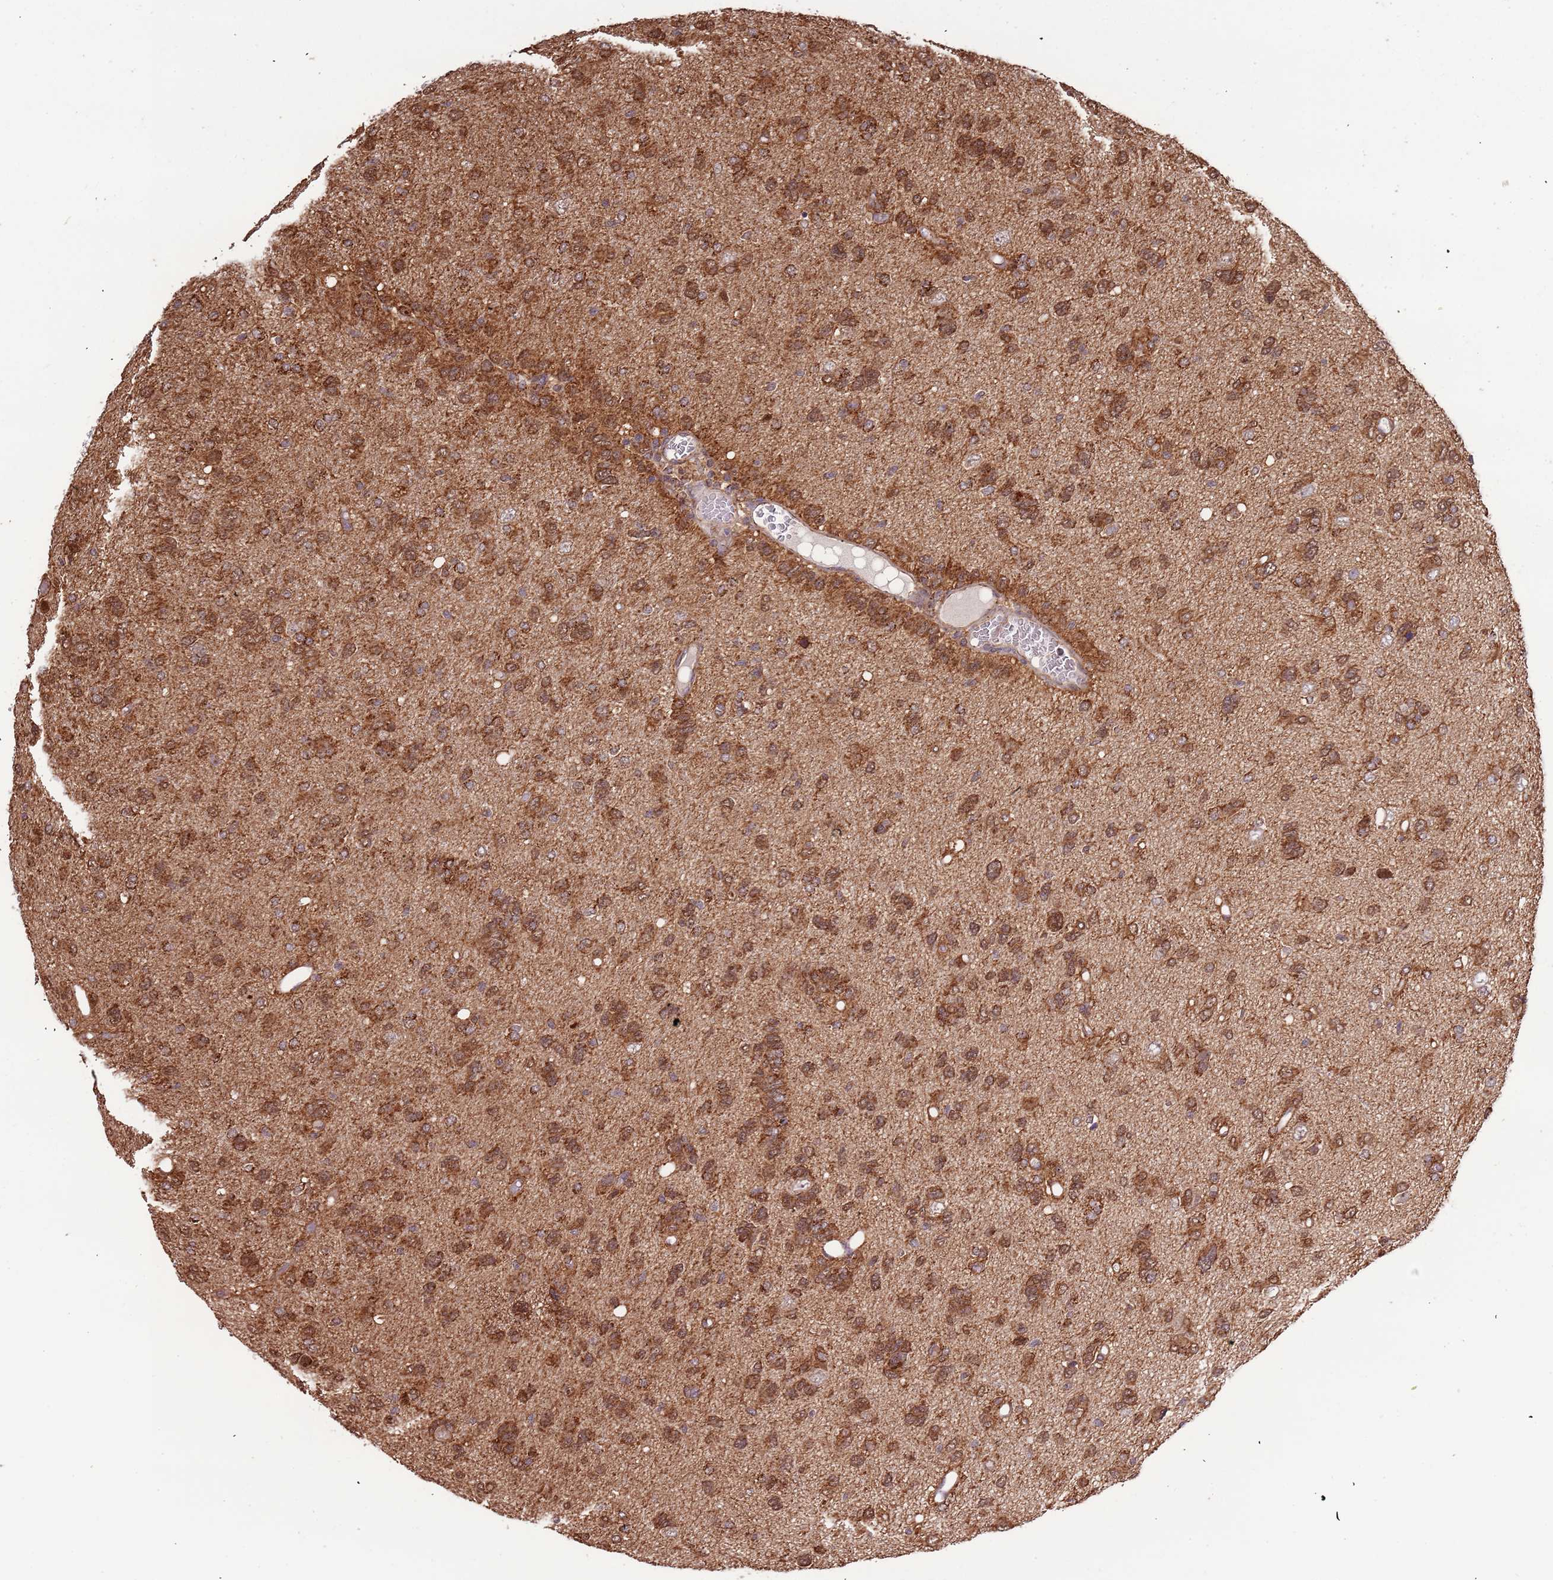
{"staining": {"intensity": "strong", "quantity": ">75%", "location": "cytoplasmic/membranous,nuclear"}, "tissue": "glioma", "cell_type": "Tumor cells", "image_type": "cancer", "snomed": [{"axis": "morphology", "description": "Glioma, malignant, High grade"}, {"axis": "topography", "description": "Brain"}], "caption": "The image exhibits a brown stain indicating the presence of a protein in the cytoplasmic/membranous and nuclear of tumor cells in high-grade glioma (malignant).", "gene": "IL17RD", "patient": {"sex": "female", "age": 59}}